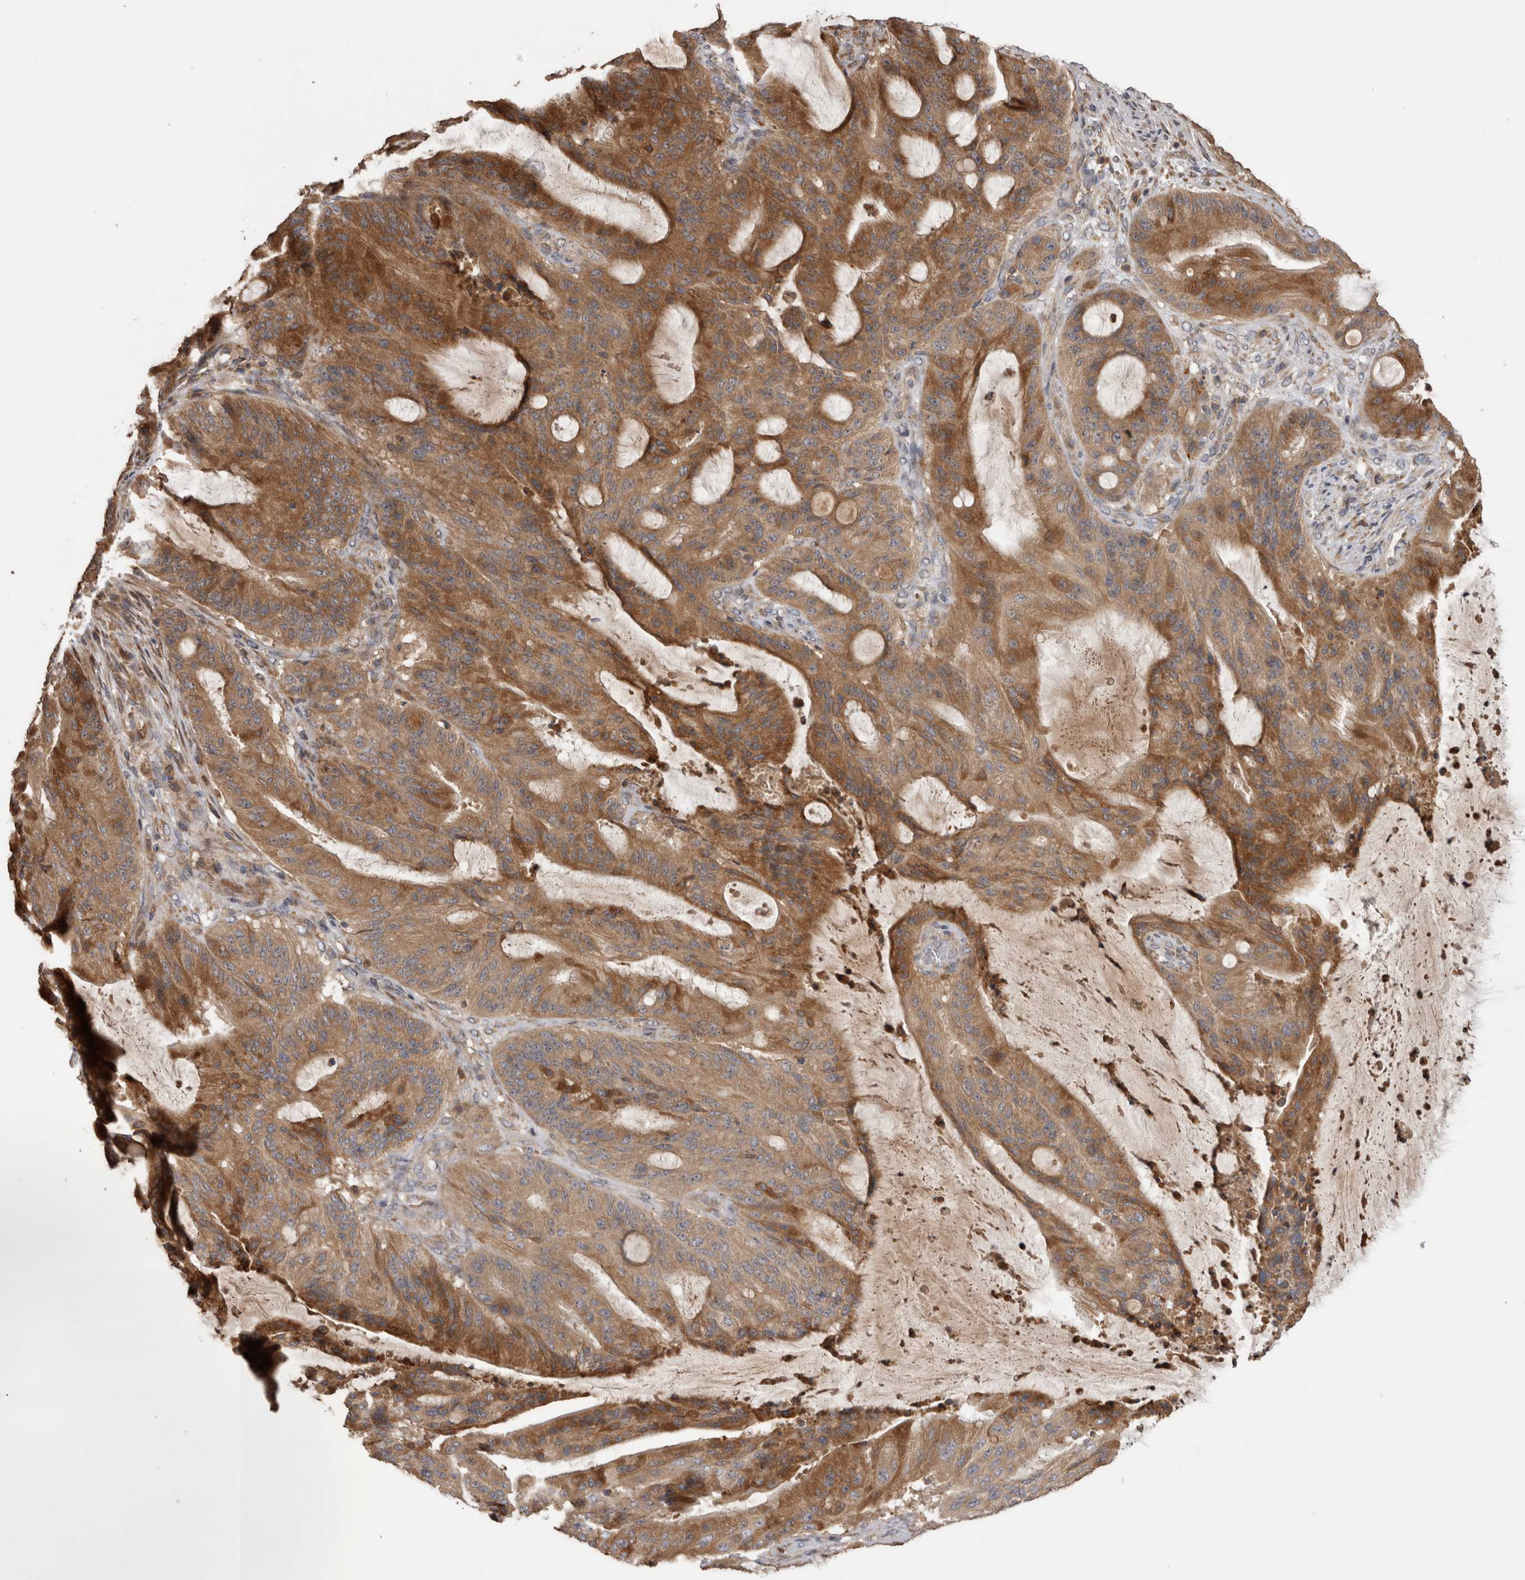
{"staining": {"intensity": "moderate", "quantity": ">75%", "location": "cytoplasmic/membranous"}, "tissue": "liver cancer", "cell_type": "Tumor cells", "image_type": "cancer", "snomed": [{"axis": "morphology", "description": "Normal tissue, NOS"}, {"axis": "morphology", "description": "Cholangiocarcinoma"}, {"axis": "topography", "description": "Liver"}, {"axis": "topography", "description": "Peripheral nerve tissue"}], "caption": "Immunohistochemistry (IHC) staining of liver cancer (cholangiocarcinoma), which exhibits medium levels of moderate cytoplasmic/membranous expression in approximately >75% of tumor cells indicating moderate cytoplasmic/membranous protein positivity. The staining was performed using DAB (brown) for protein detection and nuclei were counterstained in hematoxylin (blue).", "gene": "TBCE", "patient": {"sex": "female", "age": 73}}